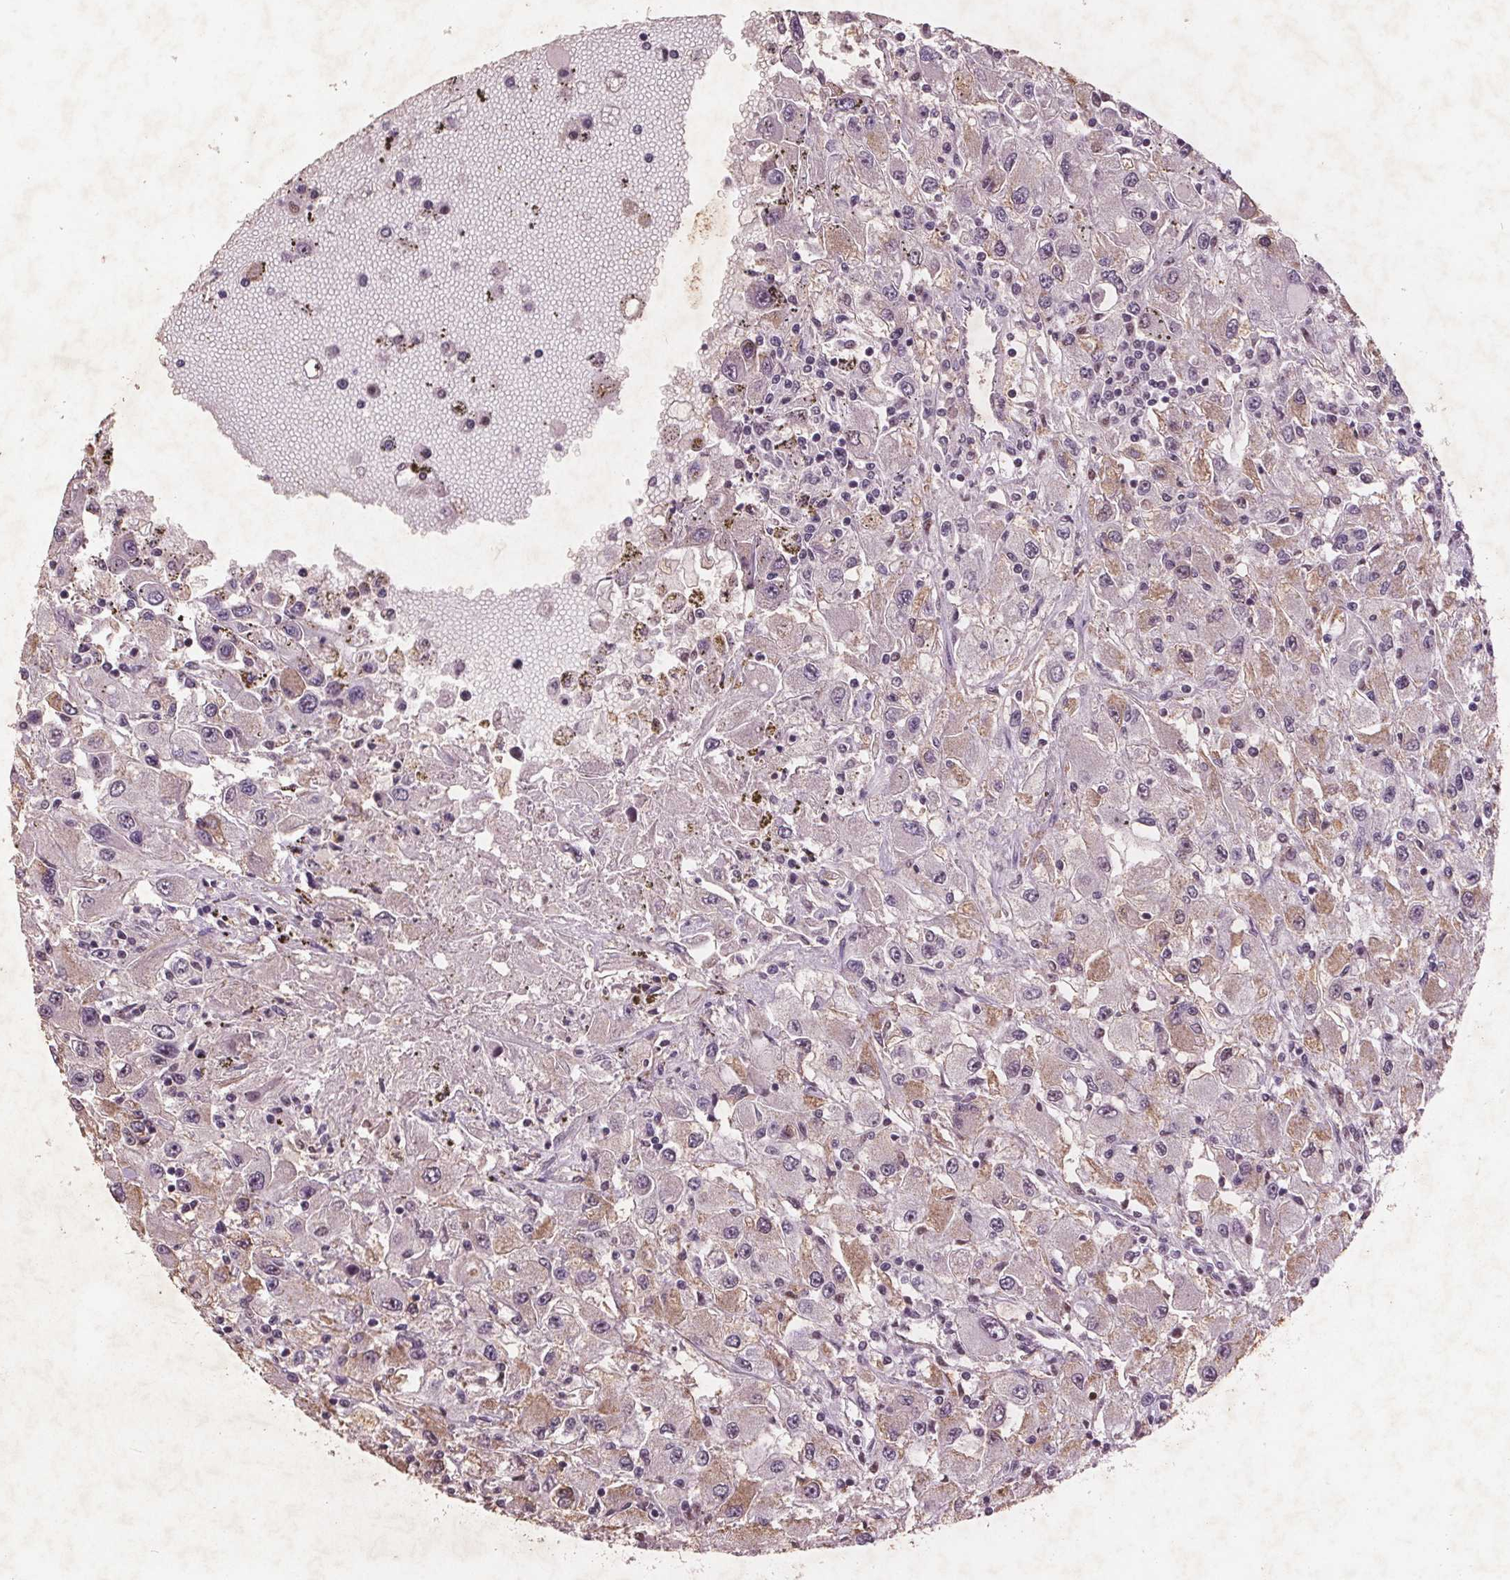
{"staining": {"intensity": "weak", "quantity": "<25%", "location": "cytoplasmic/membranous"}, "tissue": "renal cancer", "cell_type": "Tumor cells", "image_type": "cancer", "snomed": [{"axis": "morphology", "description": "Adenocarcinoma, NOS"}, {"axis": "topography", "description": "Kidney"}], "caption": "This is an immunohistochemistry image of renal cancer (adenocarcinoma). There is no expression in tumor cells.", "gene": "RPS6KA2", "patient": {"sex": "female", "age": 67}}